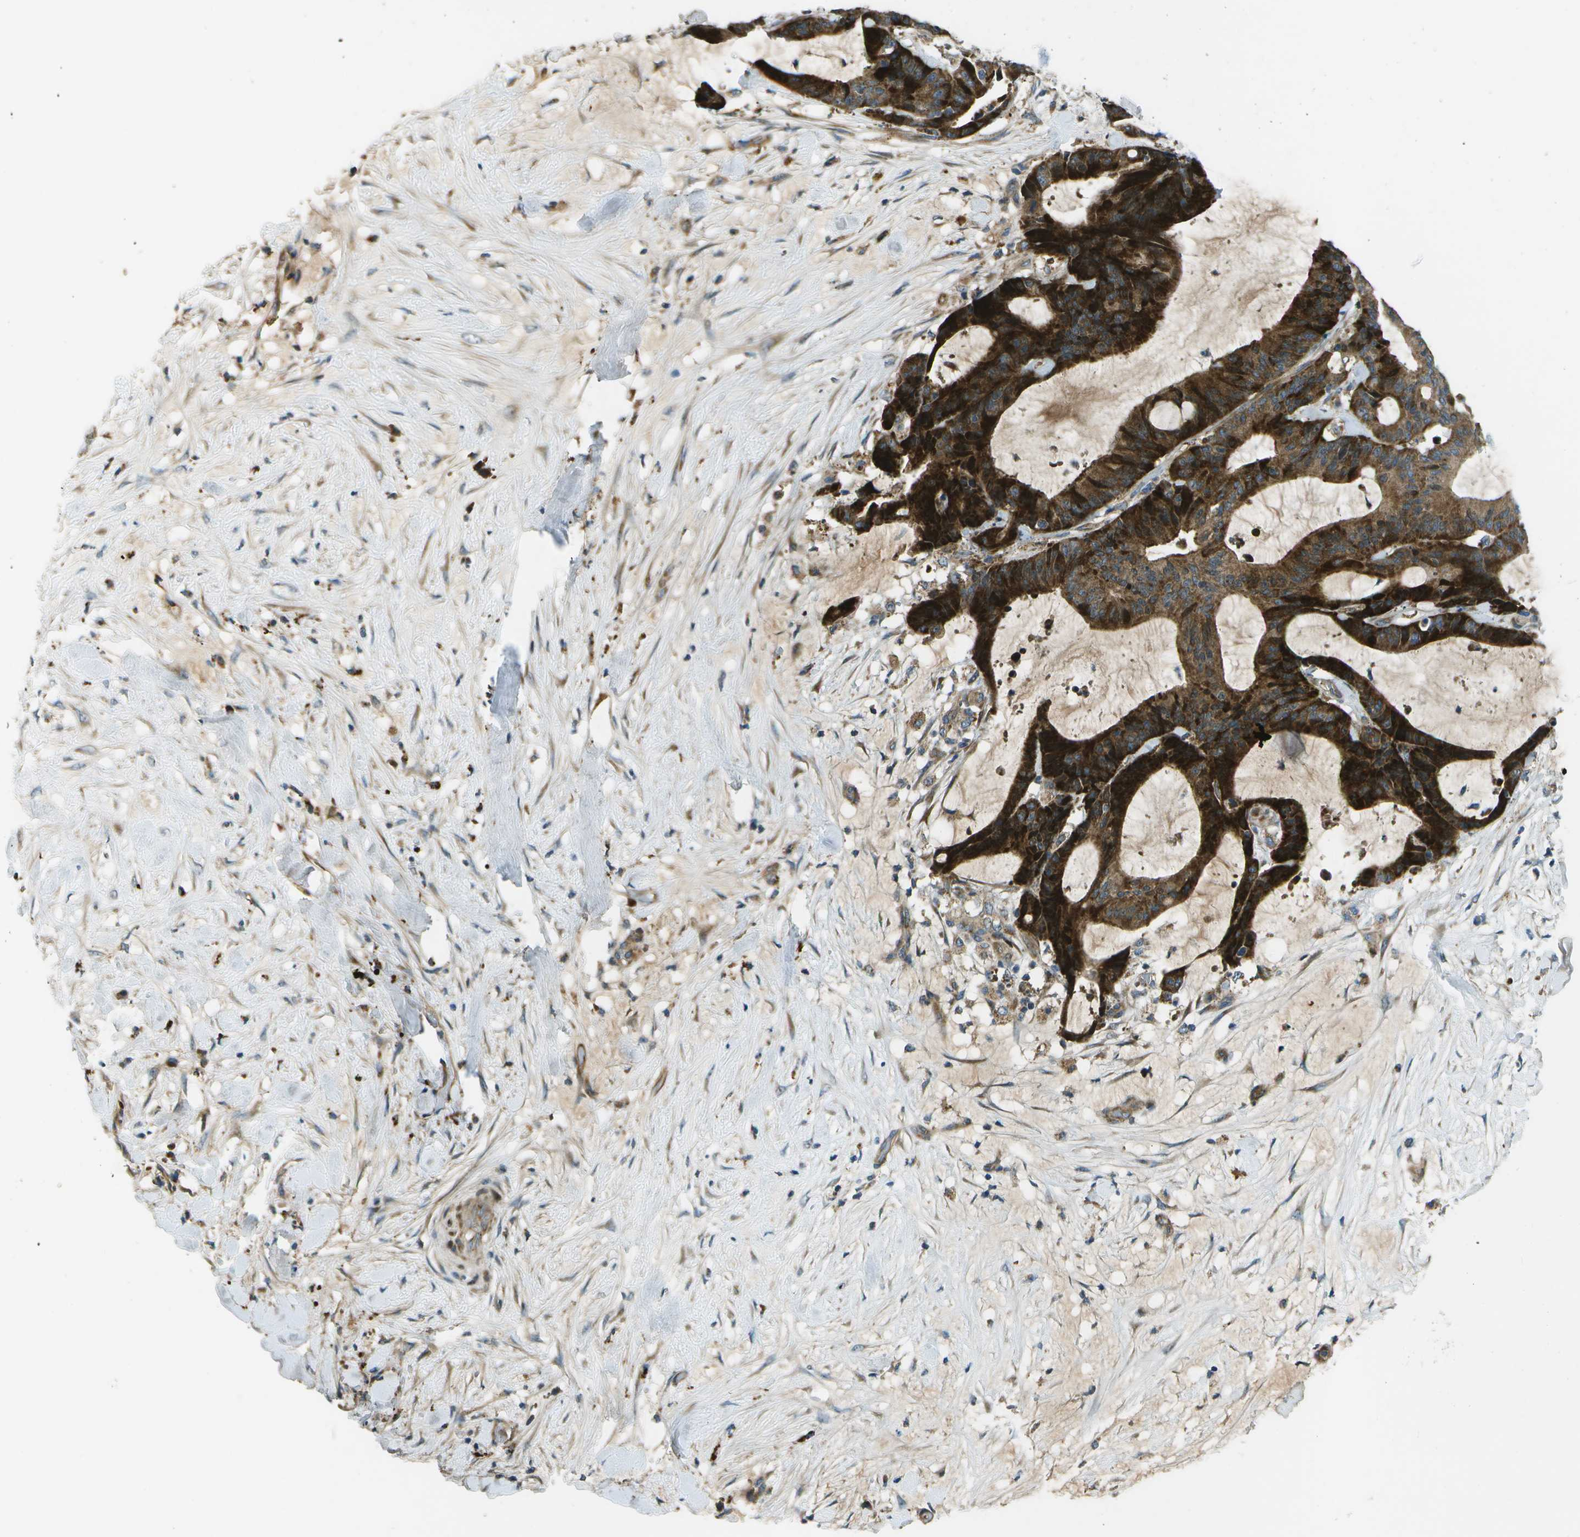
{"staining": {"intensity": "strong", "quantity": ">75%", "location": "cytoplasmic/membranous"}, "tissue": "liver cancer", "cell_type": "Tumor cells", "image_type": "cancer", "snomed": [{"axis": "morphology", "description": "Cholangiocarcinoma"}, {"axis": "topography", "description": "Liver"}], "caption": "An IHC photomicrograph of tumor tissue is shown. Protein staining in brown highlights strong cytoplasmic/membranous positivity in liver cancer within tumor cells.", "gene": "PXYLP1", "patient": {"sex": "female", "age": 73}}